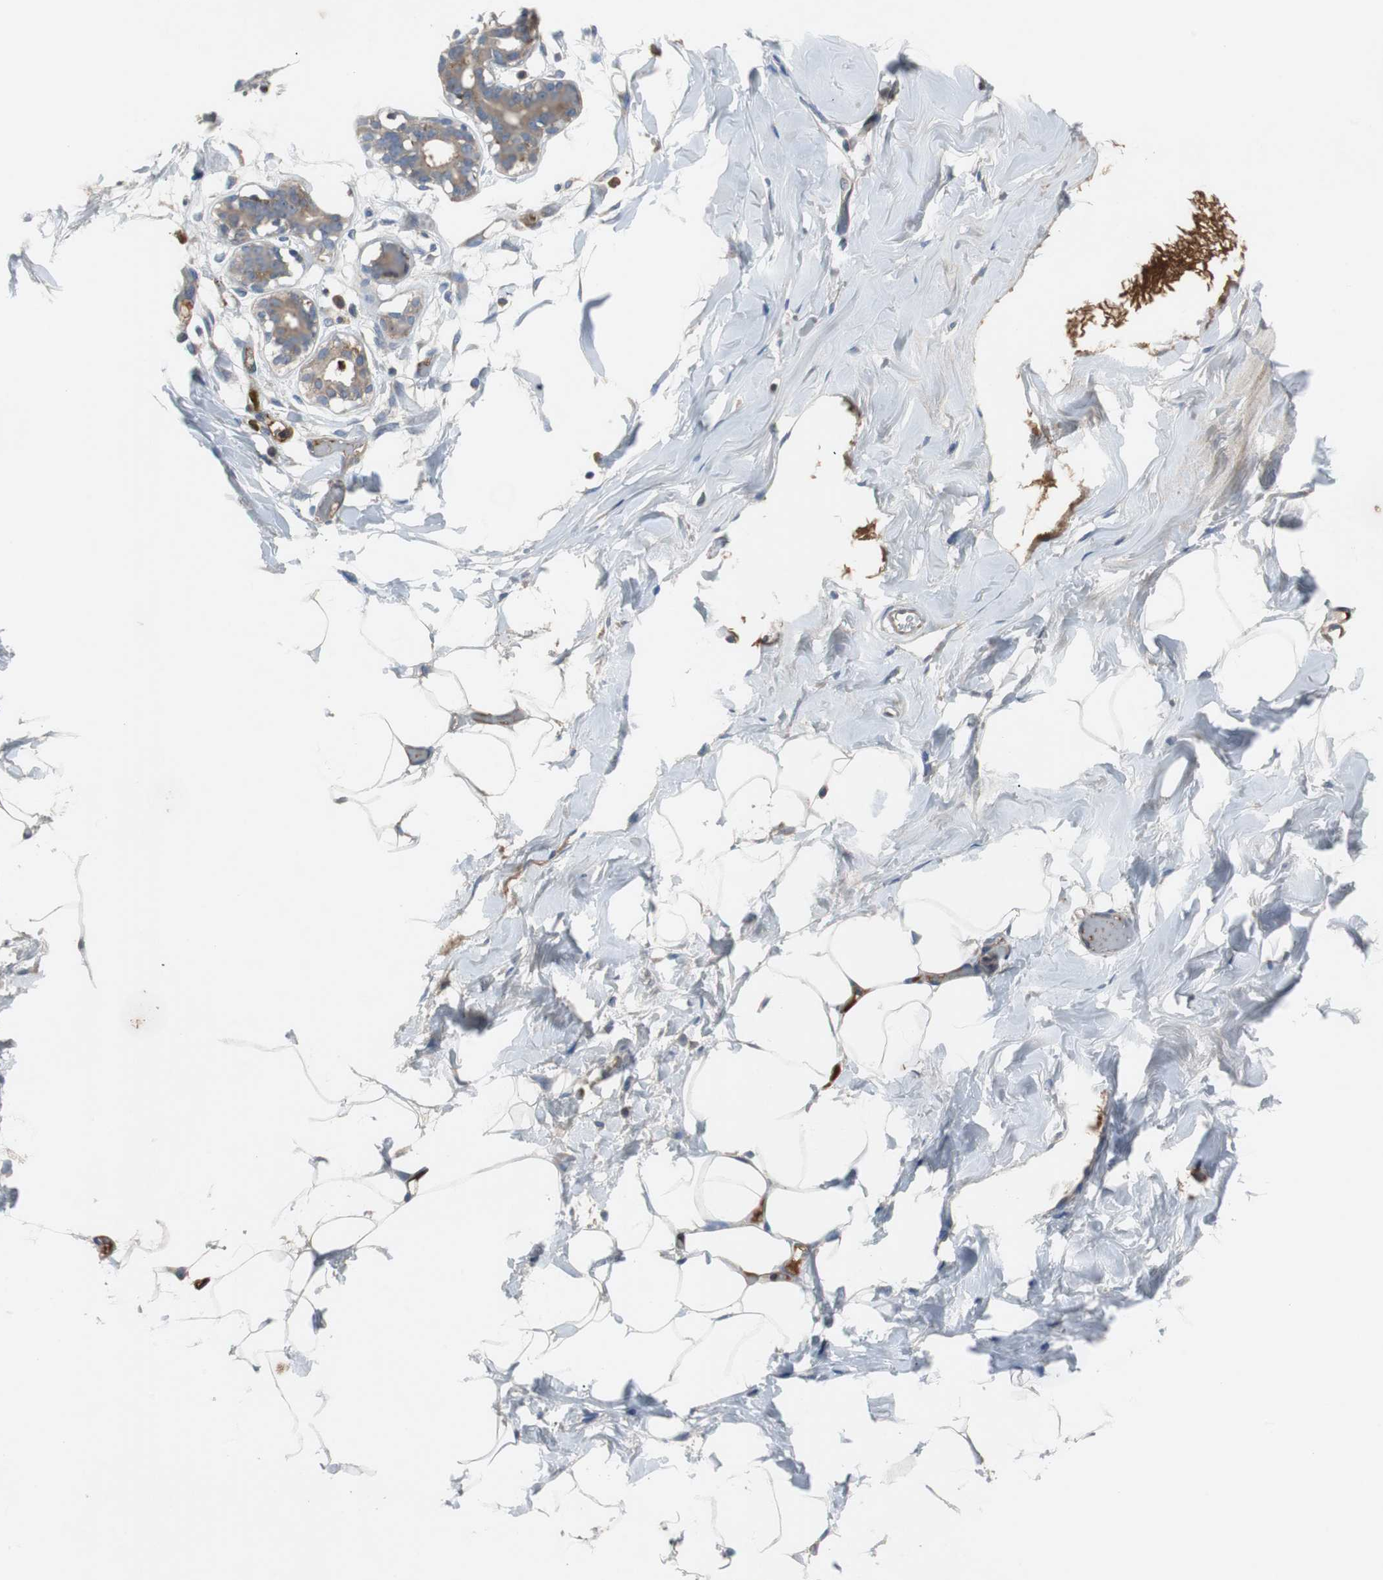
{"staining": {"intensity": "weak", "quantity": "<25%", "location": "cytoplasmic/membranous"}, "tissue": "adipose tissue", "cell_type": "Adipocytes", "image_type": "normal", "snomed": [{"axis": "morphology", "description": "Normal tissue, NOS"}, {"axis": "topography", "description": "Breast"}, {"axis": "topography", "description": "Soft tissue"}], "caption": "Immunohistochemistry micrograph of benign adipose tissue stained for a protein (brown), which demonstrates no staining in adipocytes. (DAB (3,3'-diaminobenzidine) immunohistochemistry visualized using brightfield microscopy, high magnification).", "gene": "SORT1", "patient": {"sex": "female", "age": 25}}